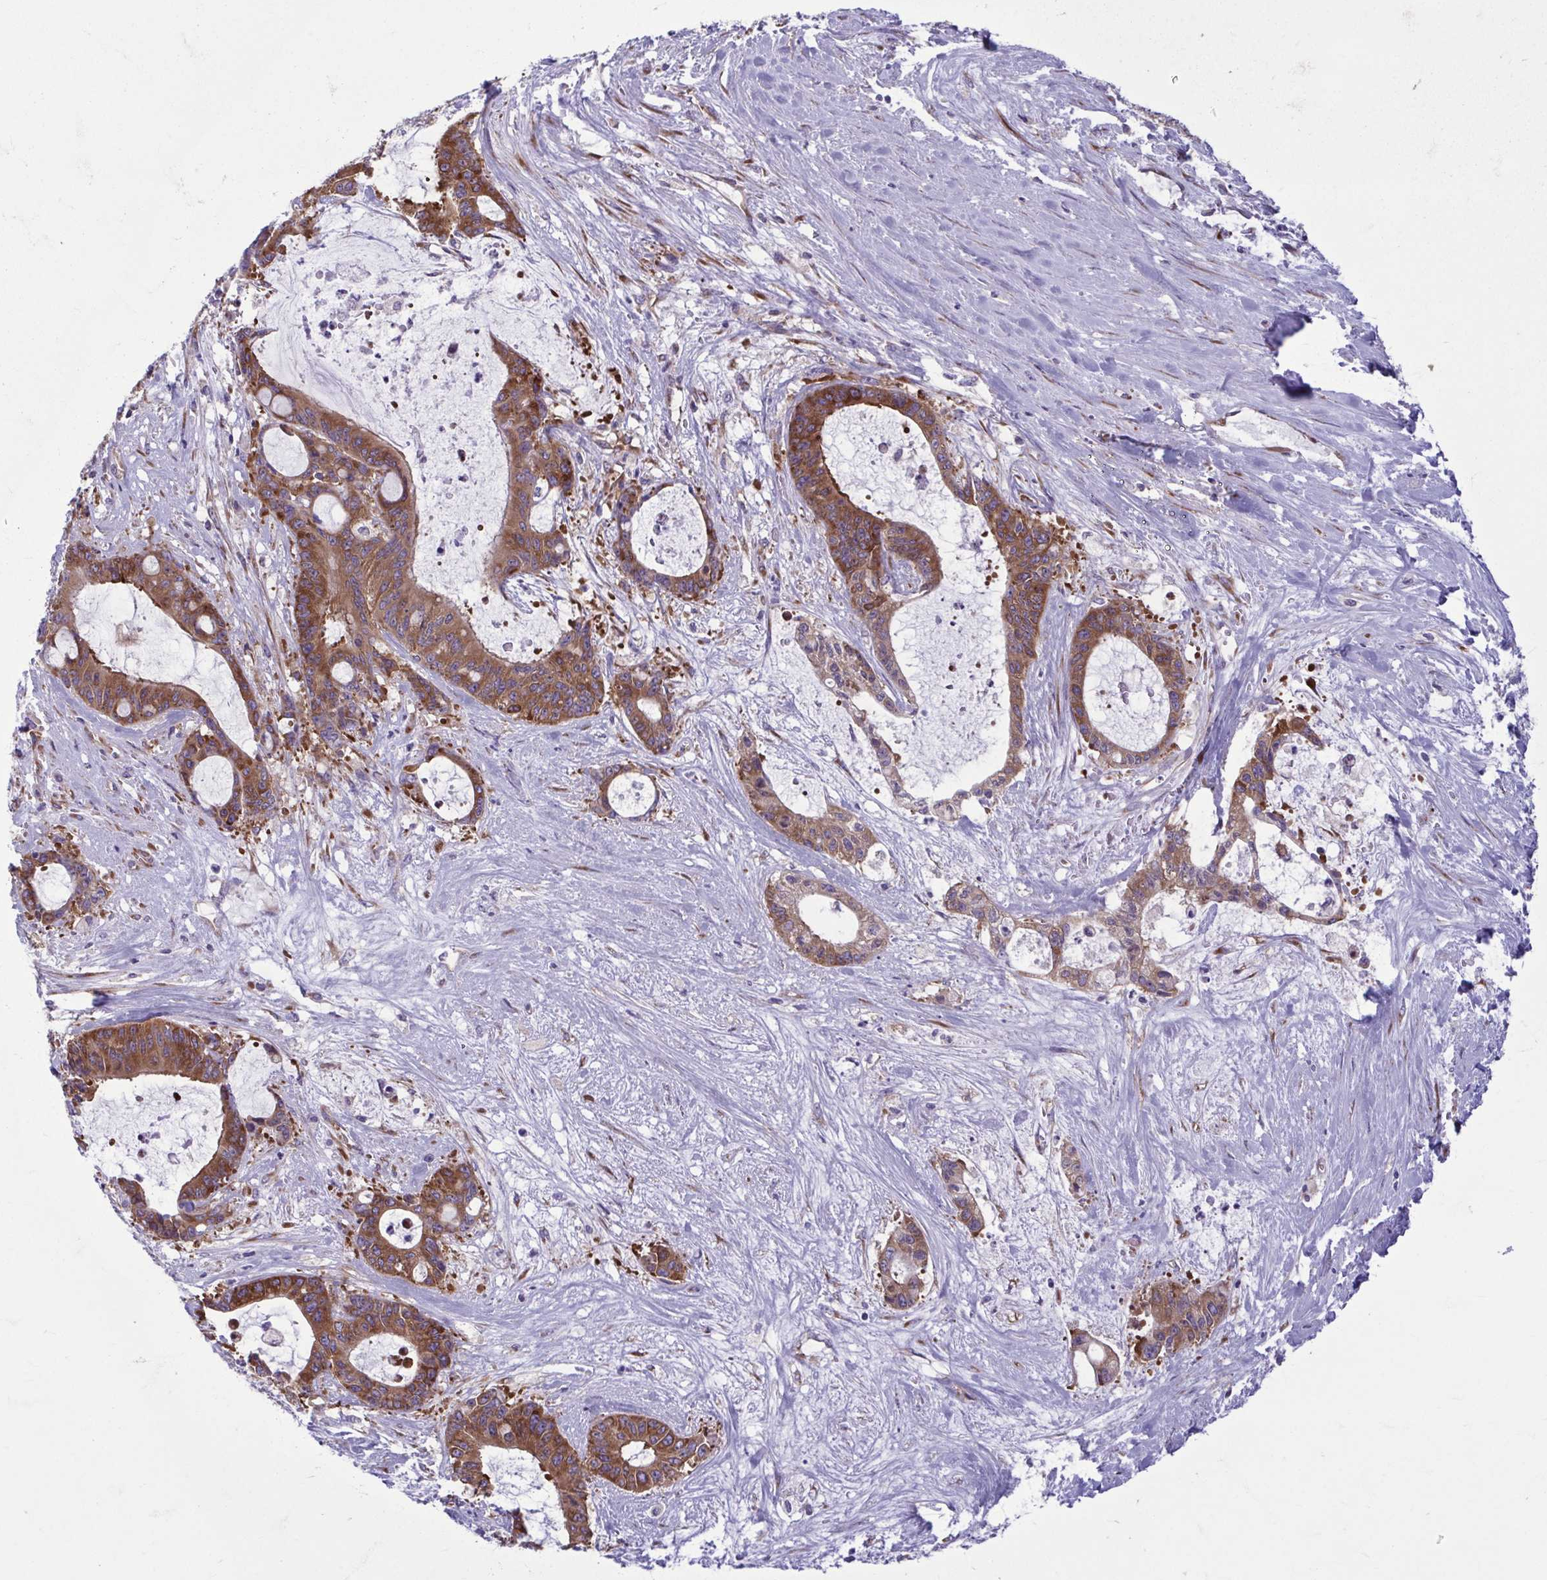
{"staining": {"intensity": "moderate", "quantity": ">75%", "location": "cytoplasmic/membranous"}, "tissue": "liver cancer", "cell_type": "Tumor cells", "image_type": "cancer", "snomed": [{"axis": "morphology", "description": "Normal tissue, NOS"}, {"axis": "morphology", "description": "Cholangiocarcinoma"}, {"axis": "topography", "description": "Liver"}, {"axis": "topography", "description": "Peripheral nerve tissue"}], "caption": "About >75% of tumor cells in human liver cancer (cholangiocarcinoma) display moderate cytoplasmic/membranous protein staining as visualized by brown immunohistochemical staining.", "gene": "RPS16", "patient": {"sex": "female", "age": 73}}